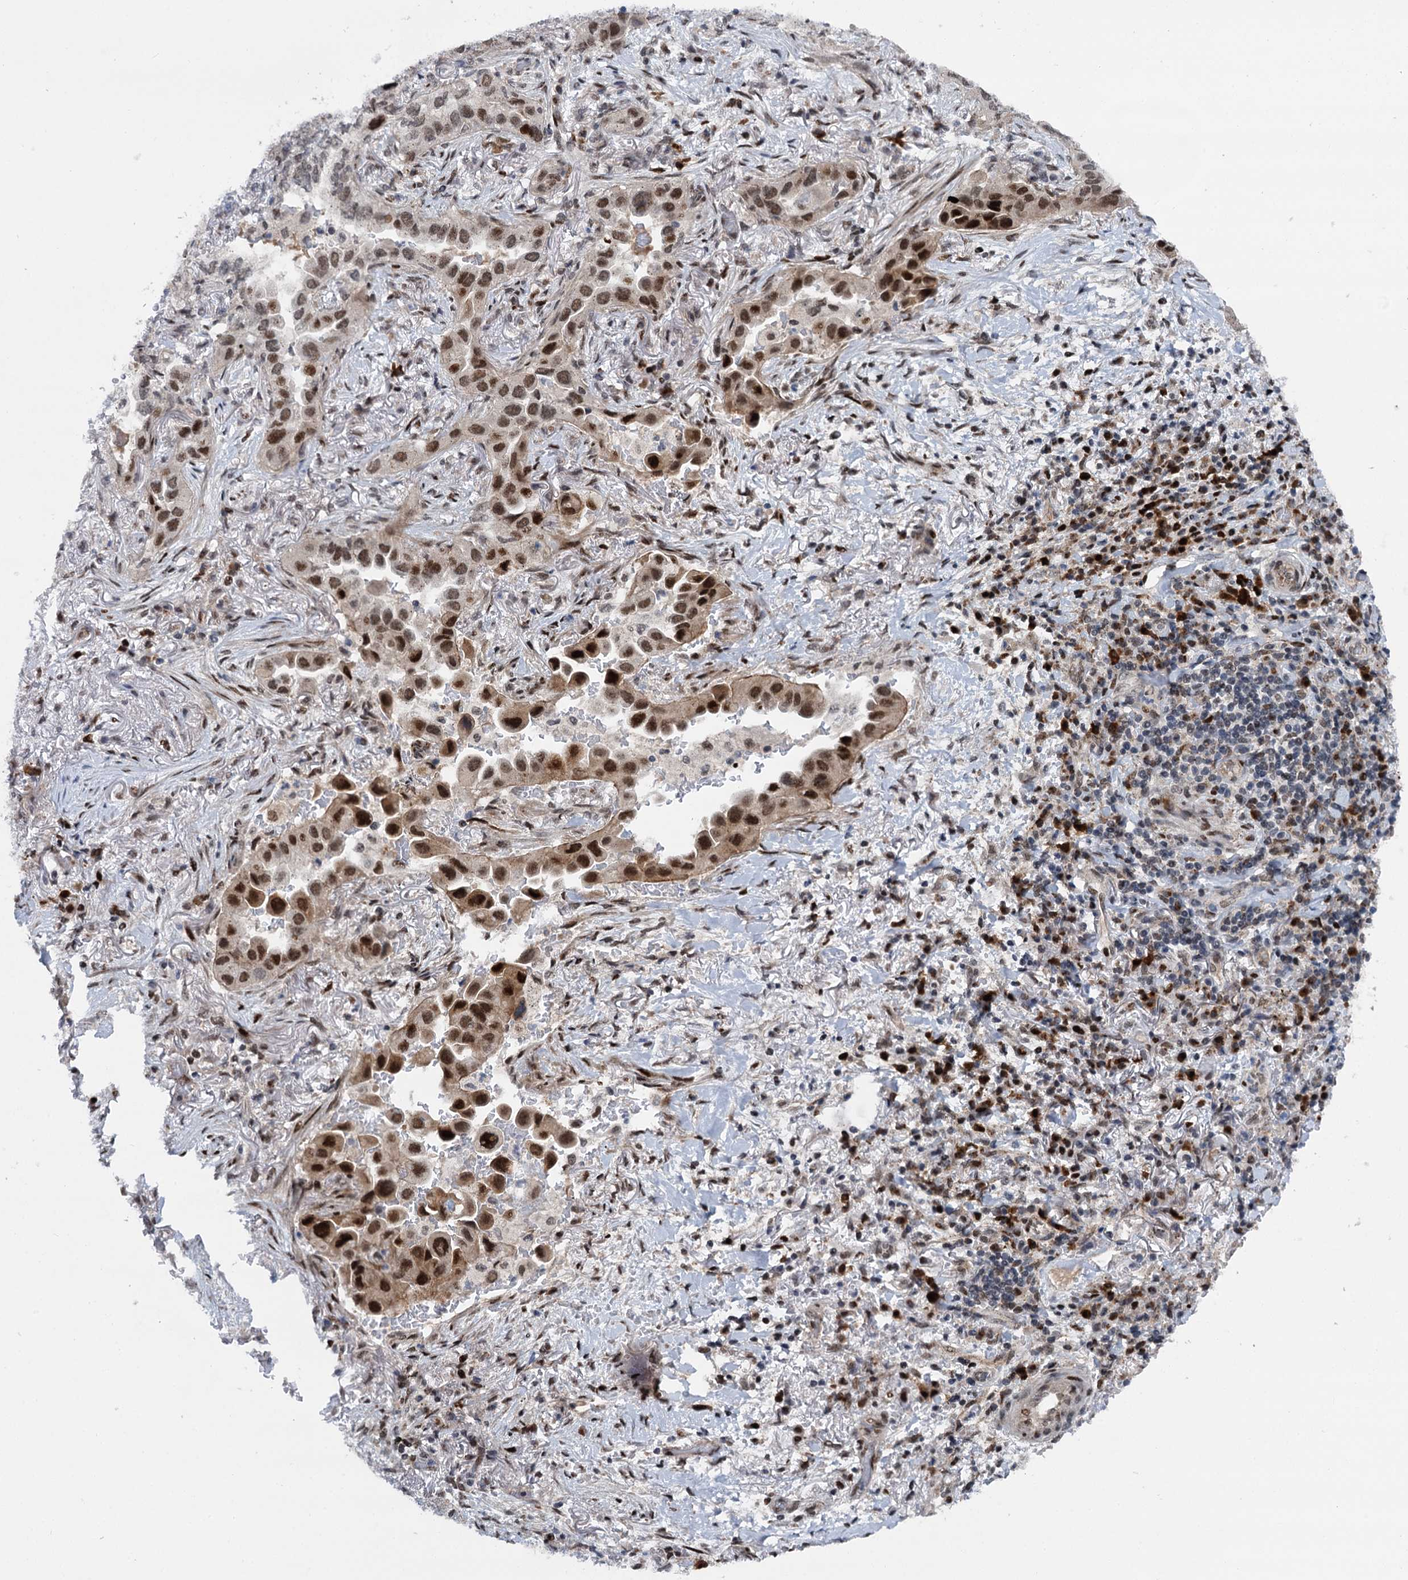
{"staining": {"intensity": "strong", "quantity": "25%-75%", "location": "nuclear"}, "tissue": "lung cancer", "cell_type": "Tumor cells", "image_type": "cancer", "snomed": [{"axis": "morphology", "description": "Adenocarcinoma, NOS"}, {"axis": "topography", "description": "Lung"}], "caption": "Lung cancer stained for a protein (brown) displays strong nuclear positive staining in approximately 25%-75% of tumor cells.", "gene": "RUFY2", "patient": {"sex": "female", "age": 76}}